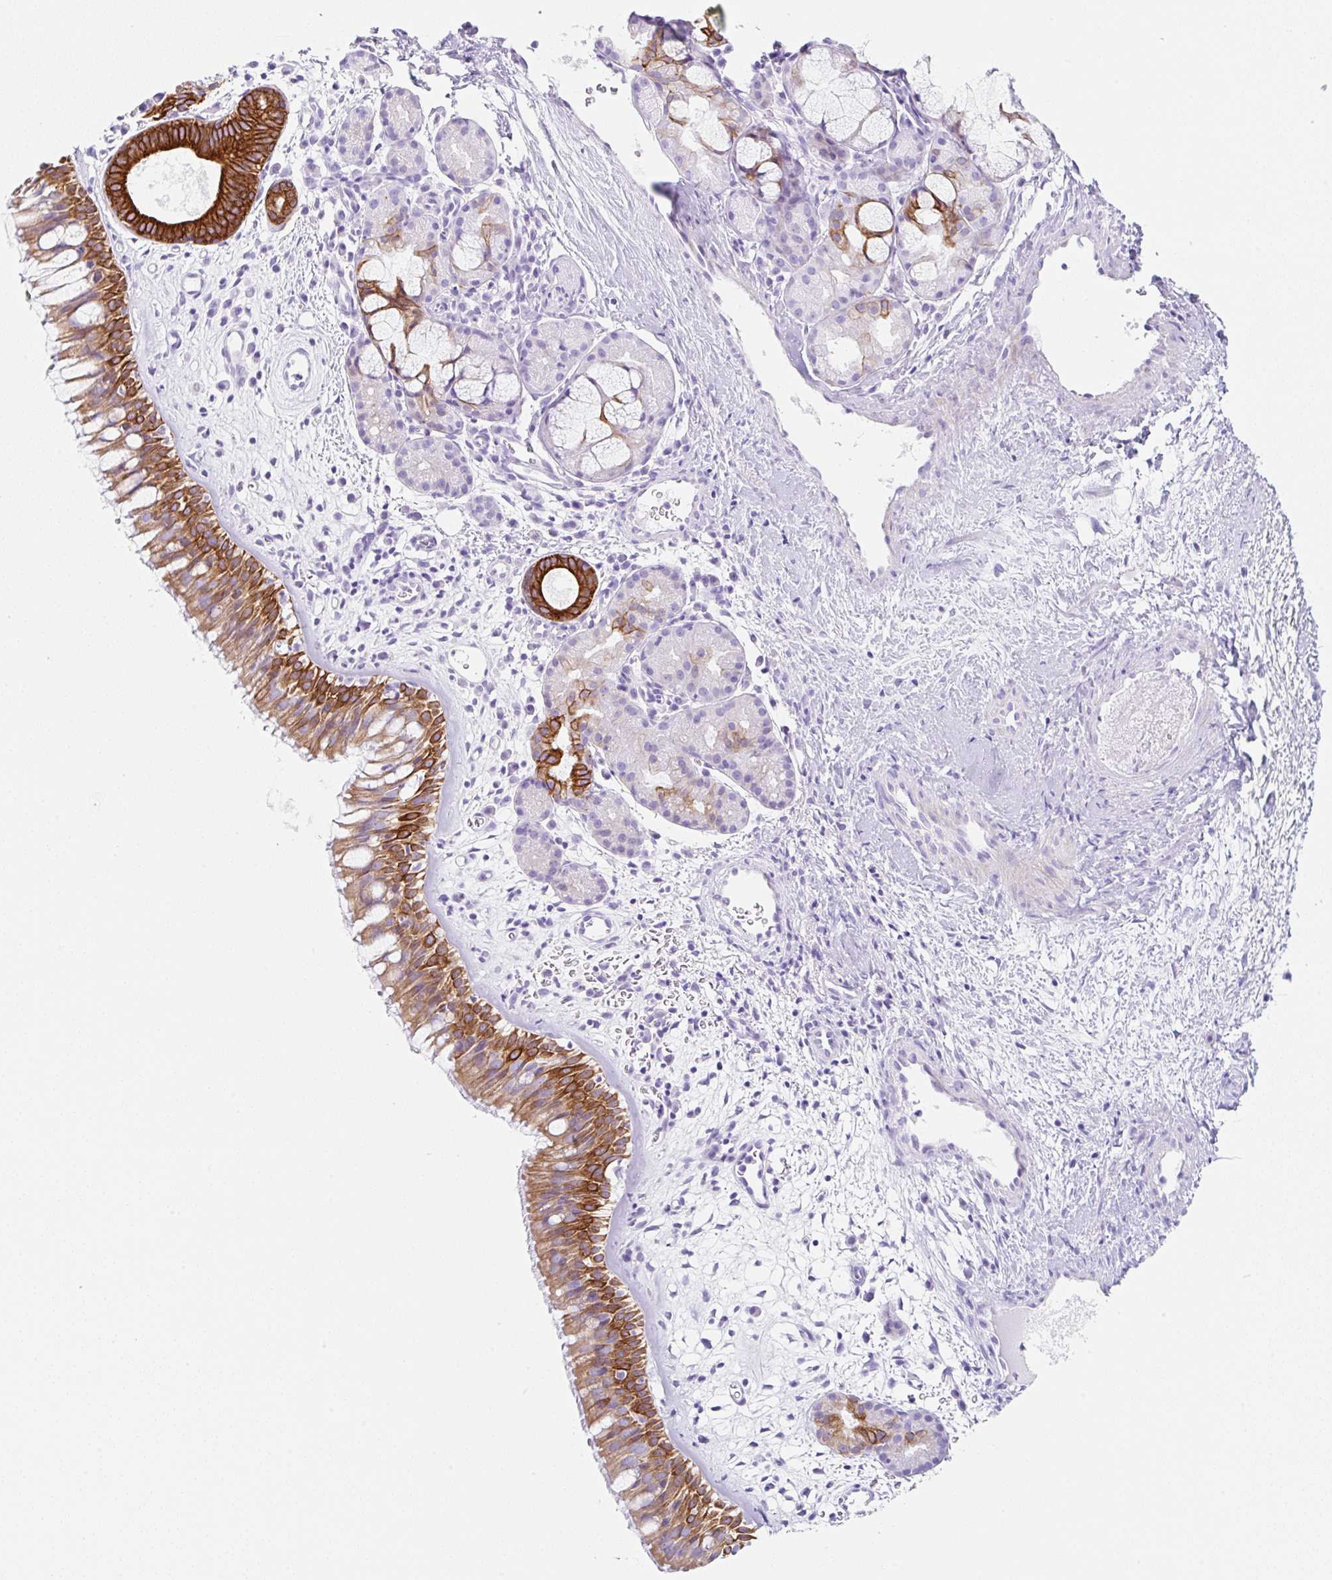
{"staining": {"intensity": "strong", "quantity": ">75%", "location": "cytoplasmic/membranous"}, "tissue": "nasopharynx", "cell_type": "Respiratory epithelial cells", "image_type": "normal", "snomed": [{"axis": "morphology", "description": "Normal tissue, NOS"}, {"axis": "topography", "description": "Nasopharynx"}], "caption": "Strong cytoplasmic/membranous staining for a protein is identified in approximately >75% of respiratory epithelial cells of normal nasopharynx using IHC.", "gene": "CLDND2", "patient": {"sex": "male", "age": 65}}